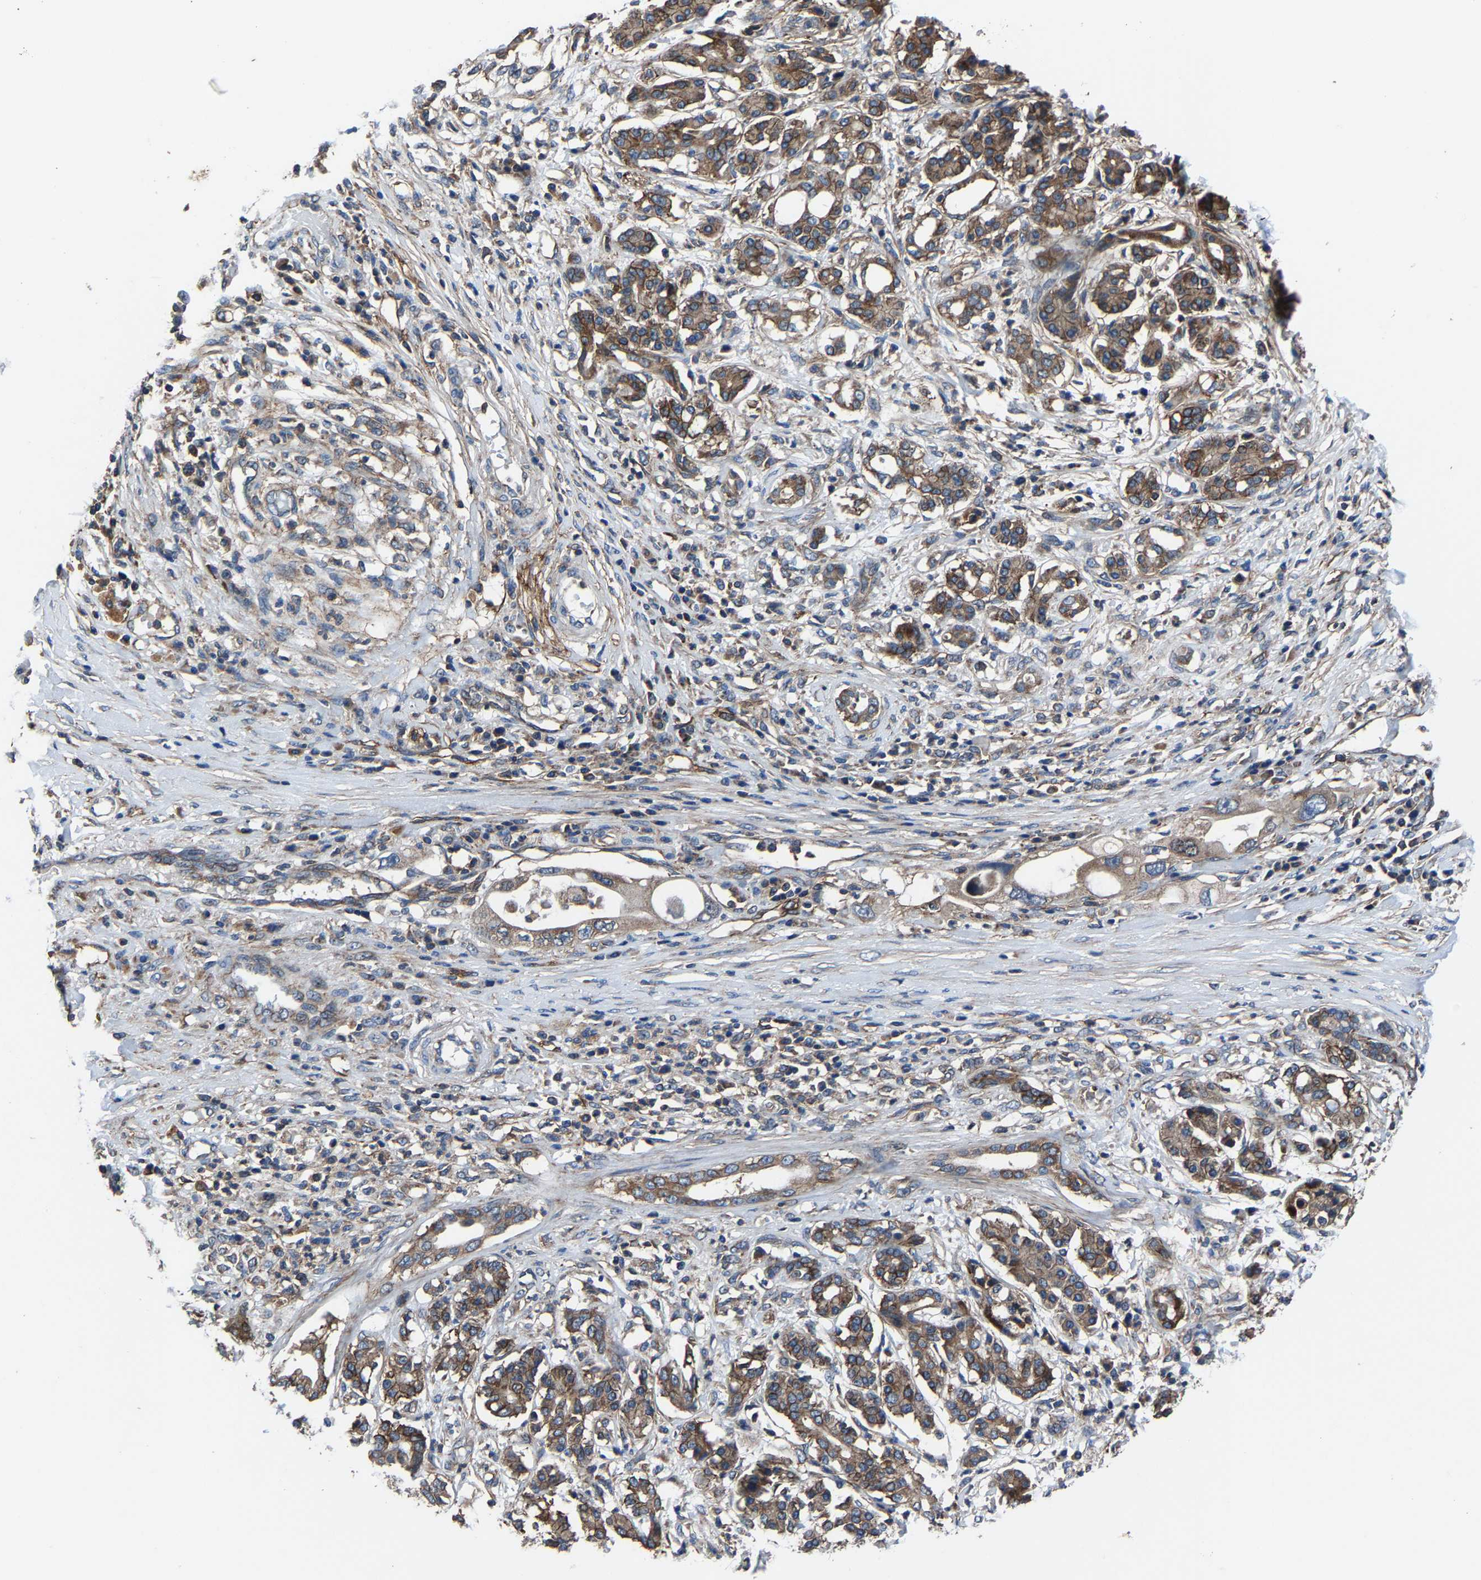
{"staining": {"intensity": "moderate", "quantity": ">75%", "location": "cytoplasmic/membranous"}, "tissue": "pancreatic cancer", "cell_type": "Tumor cells", "image_type": "cancer", "snomed": [{"axis": "morphology", "description": "Adenocarcinoma, NOS"}, {"axis": "topography", "description": "Pancreas"}], "caption": "Immunohistochemistry (DAB) staining of human pancreatic cancer demonstrates moderate cytoplasmic/membranous protein staining in about >75% of tumor cells. The protein of interest is stained brown, and the nuclei are stained in blue (DAB (3,3'-diaminobenzidine) IHC with brightfield microscopy, high magnification).", "gene": "KIAA1958", "patient": {"sex": "female", "age": 56}}